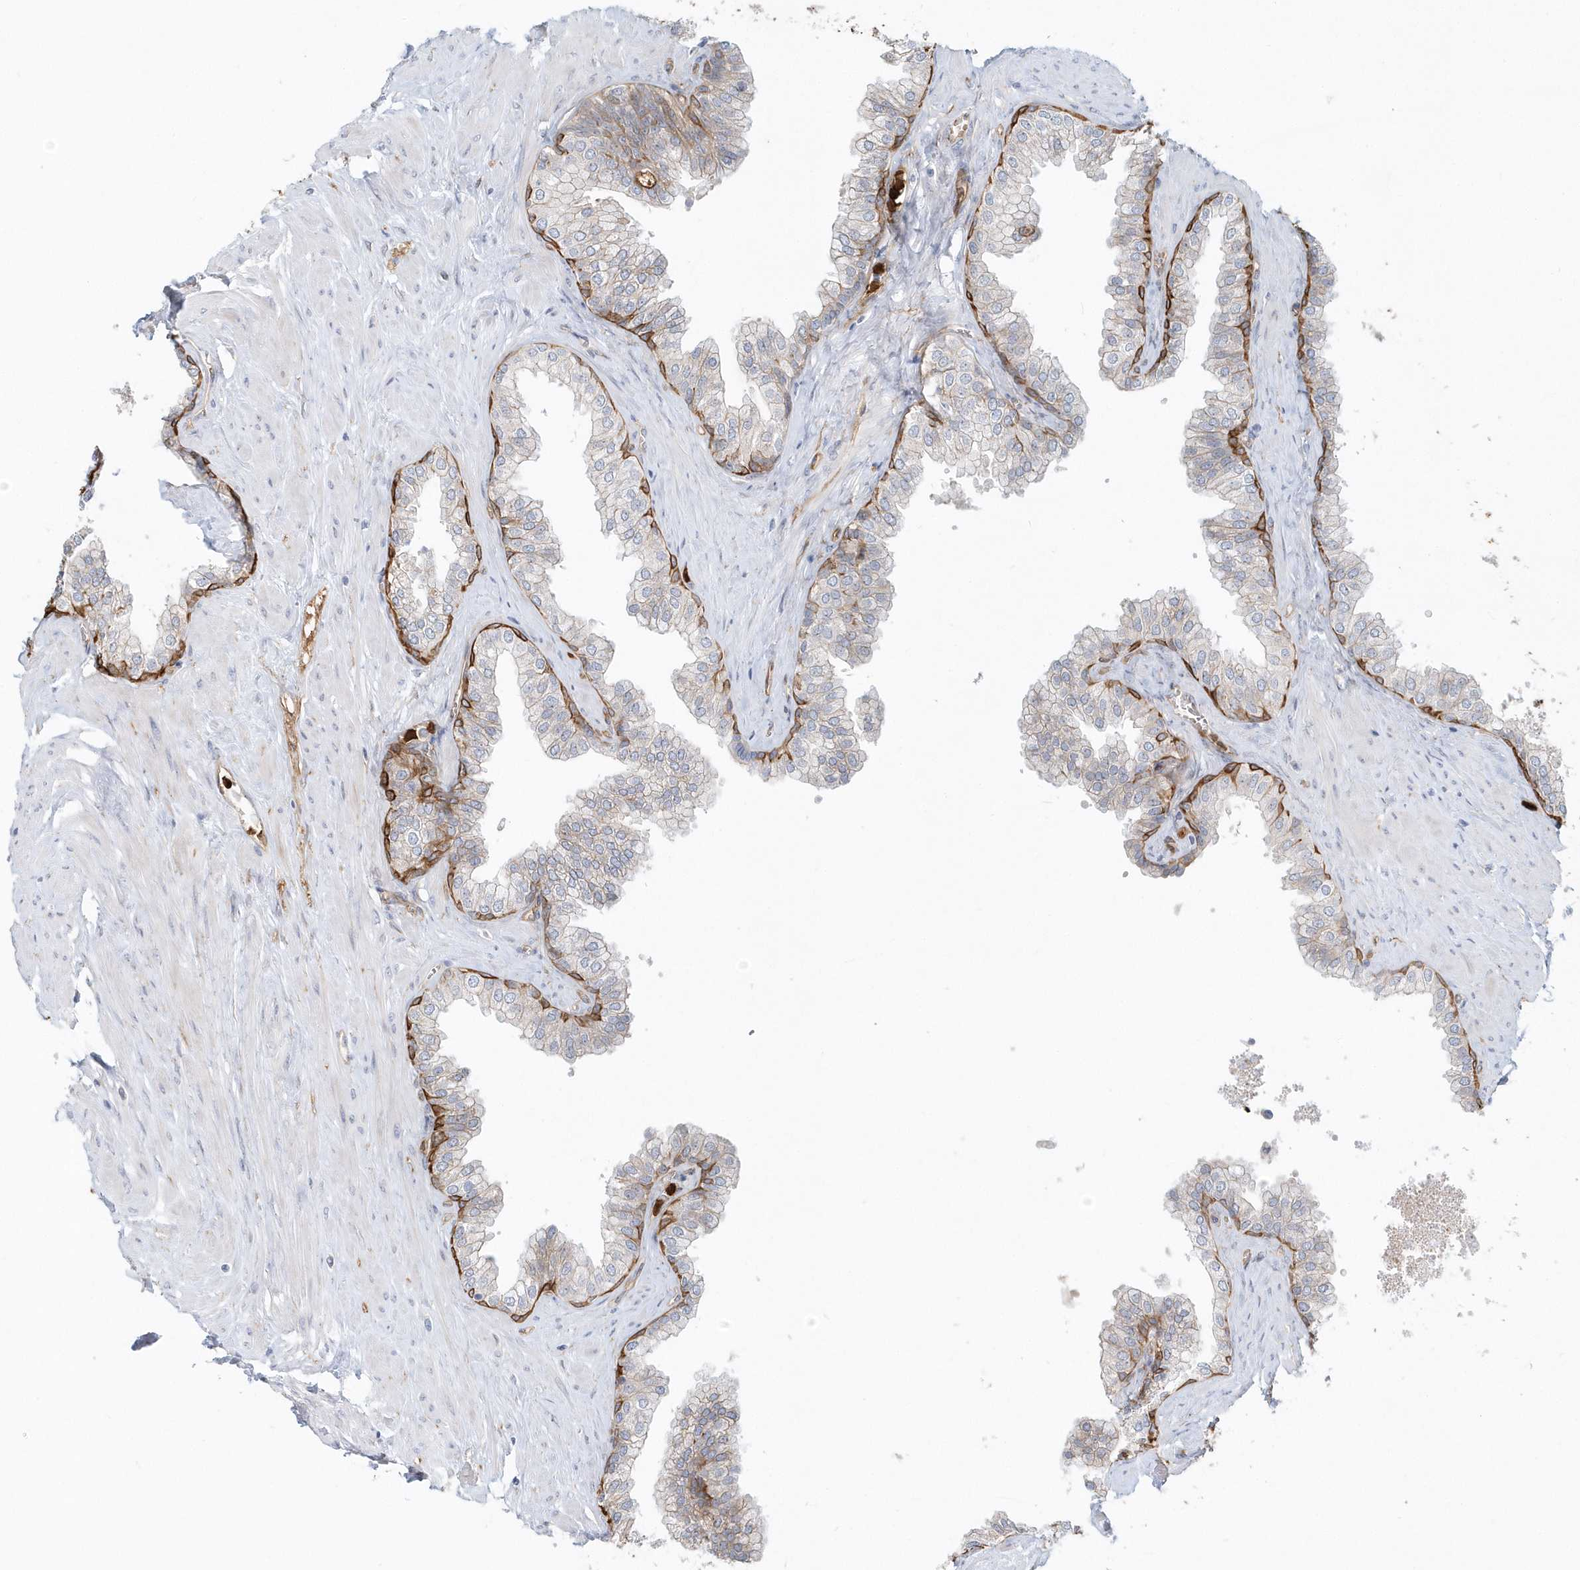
{"staining": {"intensity": "moderate", "quantity": "<25%", "location": "cytoplasmic/membranous"}, "tissue": "prostate", "cell_type": "Glandular cells", "image_type": "normal", "snomed": [{"axis": "morphology", "description": "Normal tissue, NOS"}, {"axis": "morphology", "description": "Urothelial carcinoma, Low grade"}, {"axis": "topography", "description": "Urinary bladder"}, {"axis": "topography", "description": "Prostate"}], "caption": "Human prostate stained for a protein (brown) reveals moderate cytoplasmic/membranous positive positivity in about <25% of glandular cells.", "gene": "DNAH1", "patient": {"sex": "male", "age": 60}}